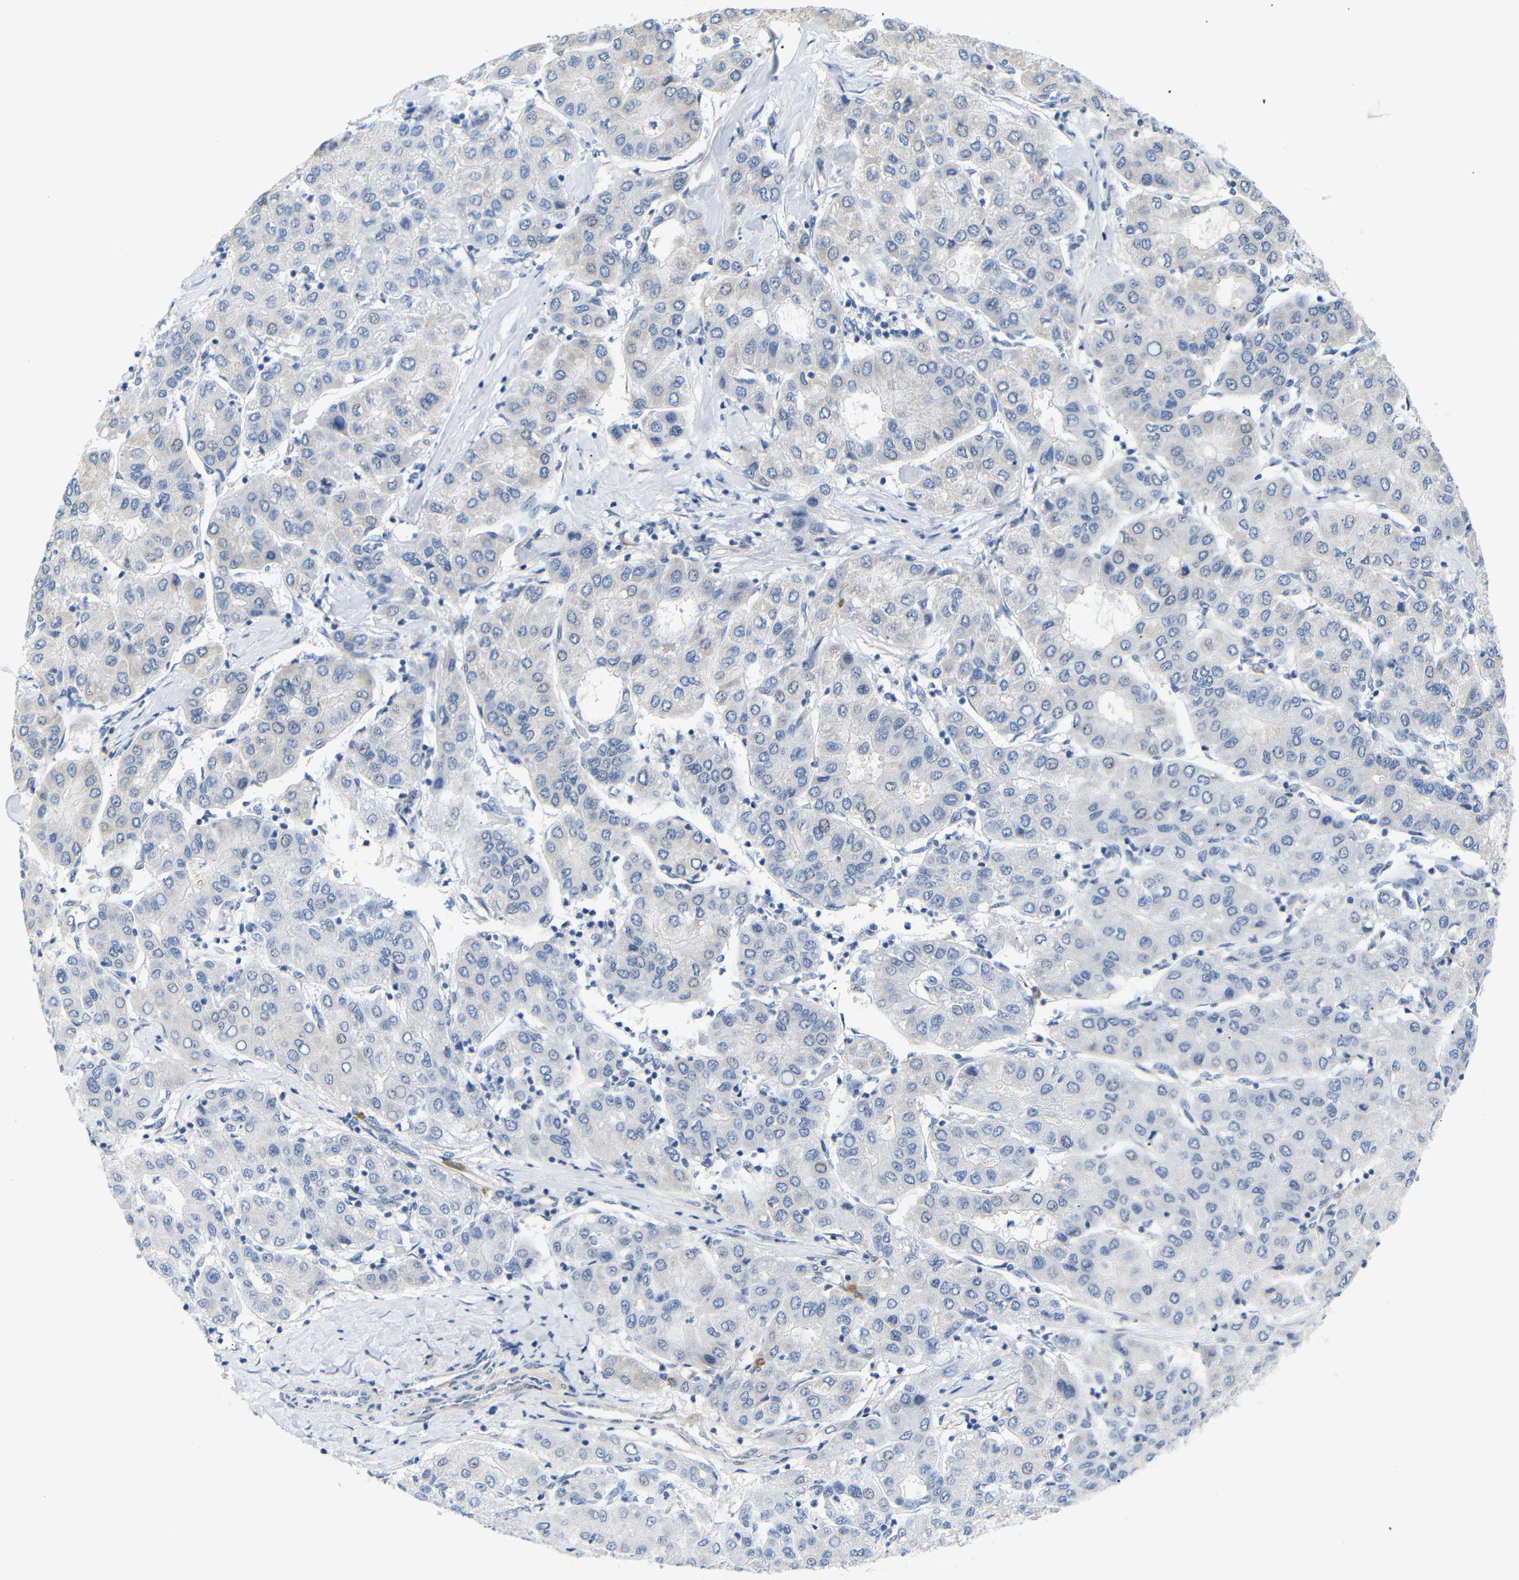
{"staining": {"intensity": "negative", "quantity": "none", "location": "none"}, "tissue": "liver cancer", "cell_type": "Tumor cells", "image_type": "cancer", "snomed": [{"axis": "morphology", "description": "Carcinoma, Hepatocellular, NOS"}, {"axis": "topography", "description": "Liver"}], "caption": "Tumor cells show no significant protein expression in liver cancer (hepatocellular carcinoma).", "gene": "STMN3", "patient": {"sex": "male", "age": 65}}